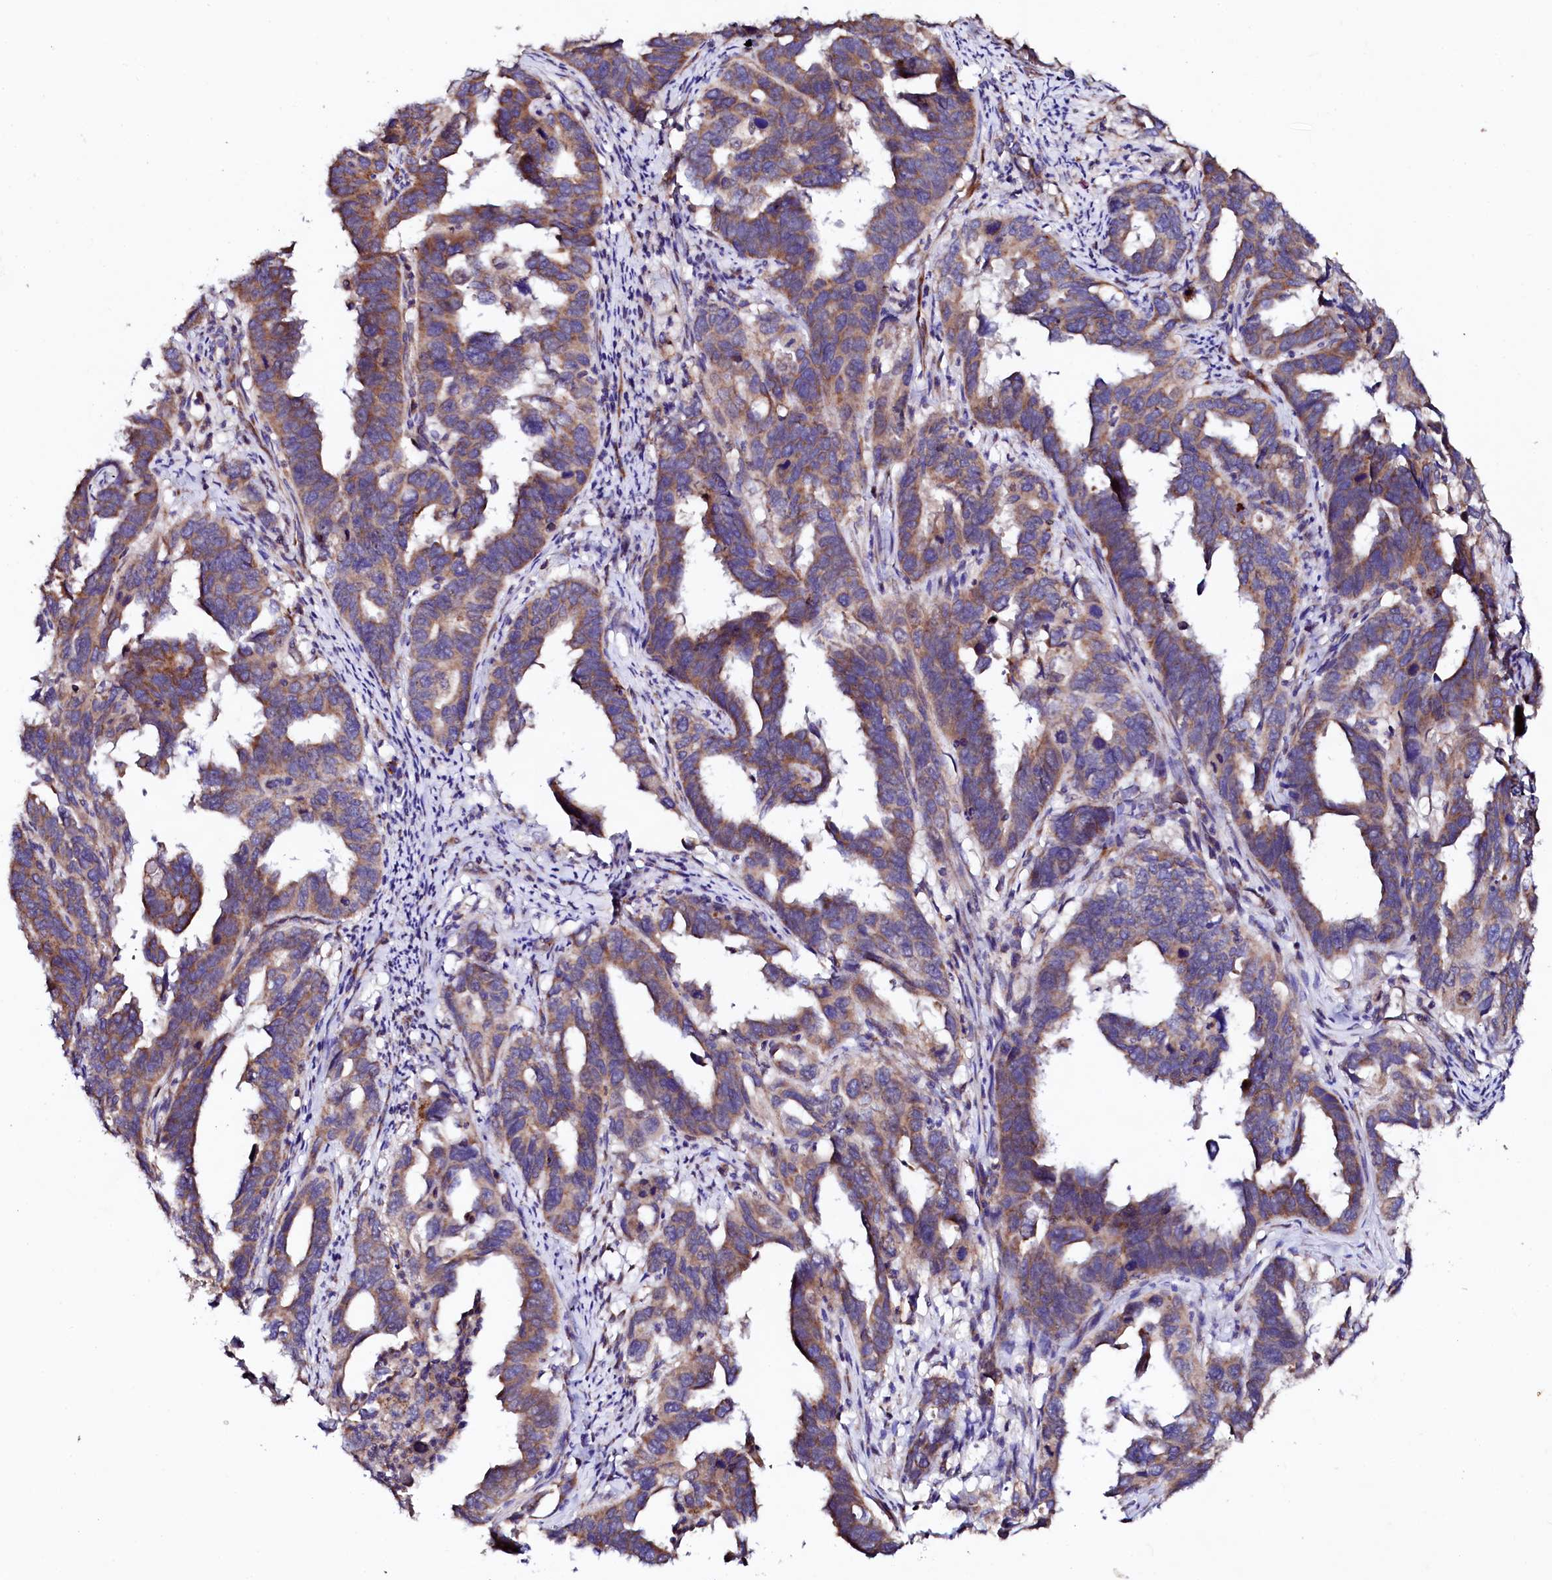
{"staining": {"intensity": "moderate", "quantity": ">75%", "location": "cytoplasmic/membranous"}, "tissue": "endometrial cancer", "cell_type": "Tumor cells", "image_type": "cancer", "snomed": [{"axis": "morphology", "description": "Adenocarcinoma, NOS"}, {"axis": "topography", "description": "Endometrium"}], "caption": "A medium amount of moderate cytoplasmic/membranous positivity is seen in about >75% of tumor cells in adenocarcinoma (endometrial) tissue.", "gene": "UBE3C", "patient": {"sex": "female", "age": 65}}